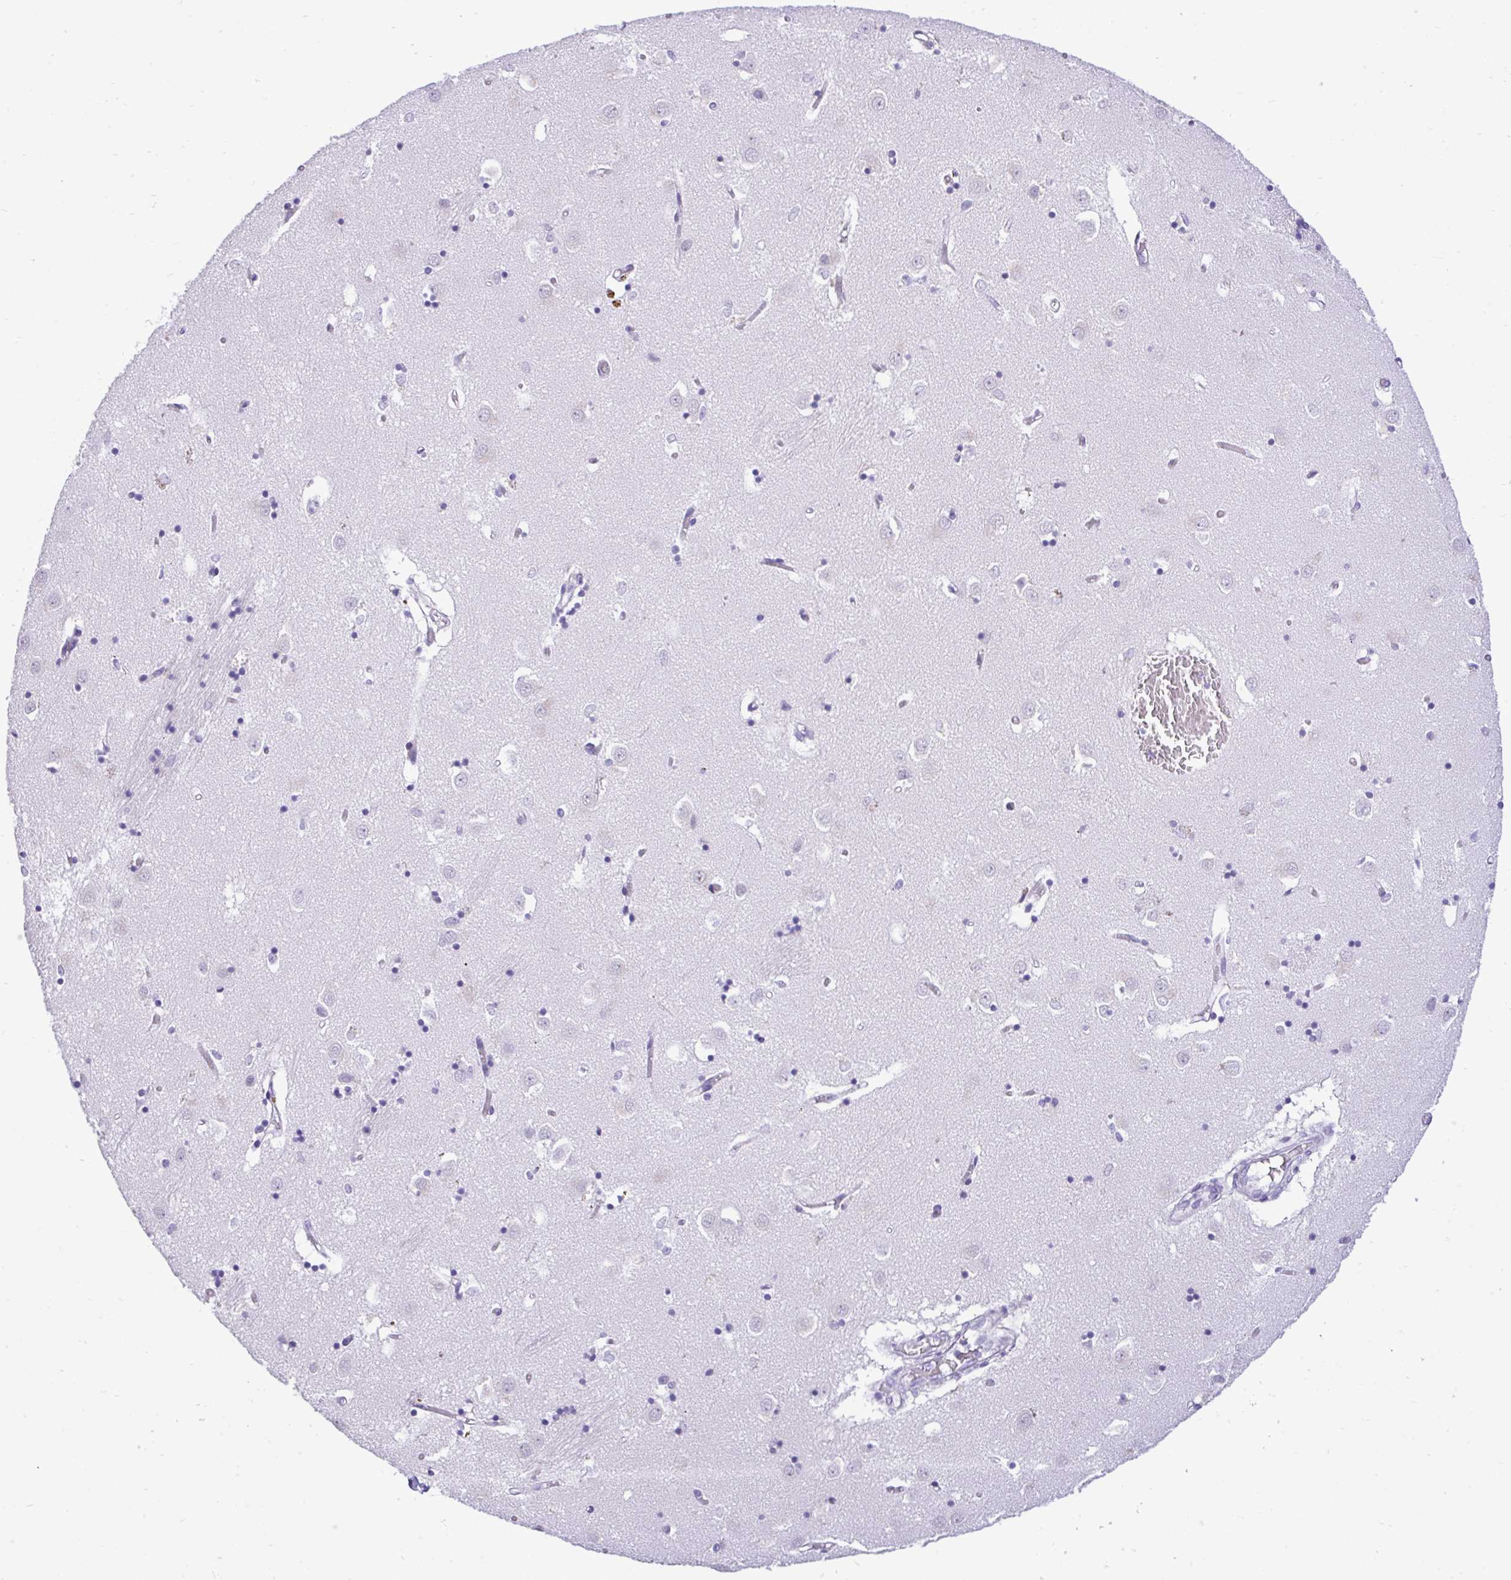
{"staining": {"intensity": "negative", "quantity": "none", "location": "none"}, "tissue": "caudate", "cell_type": "Glial cells", "image_type": "normal", "snomed": [{"axis": "morphology", "description": "Normal tissue, NOS"}, {"axis": "topography", "description": "Lateral ventricle wall"}], "caption": "A photomicrograph of caudate stained for a protein reveals no brown staining in glial cells.", "gene": "PRM2", "patient": {"sex": "male", "age": 70}}